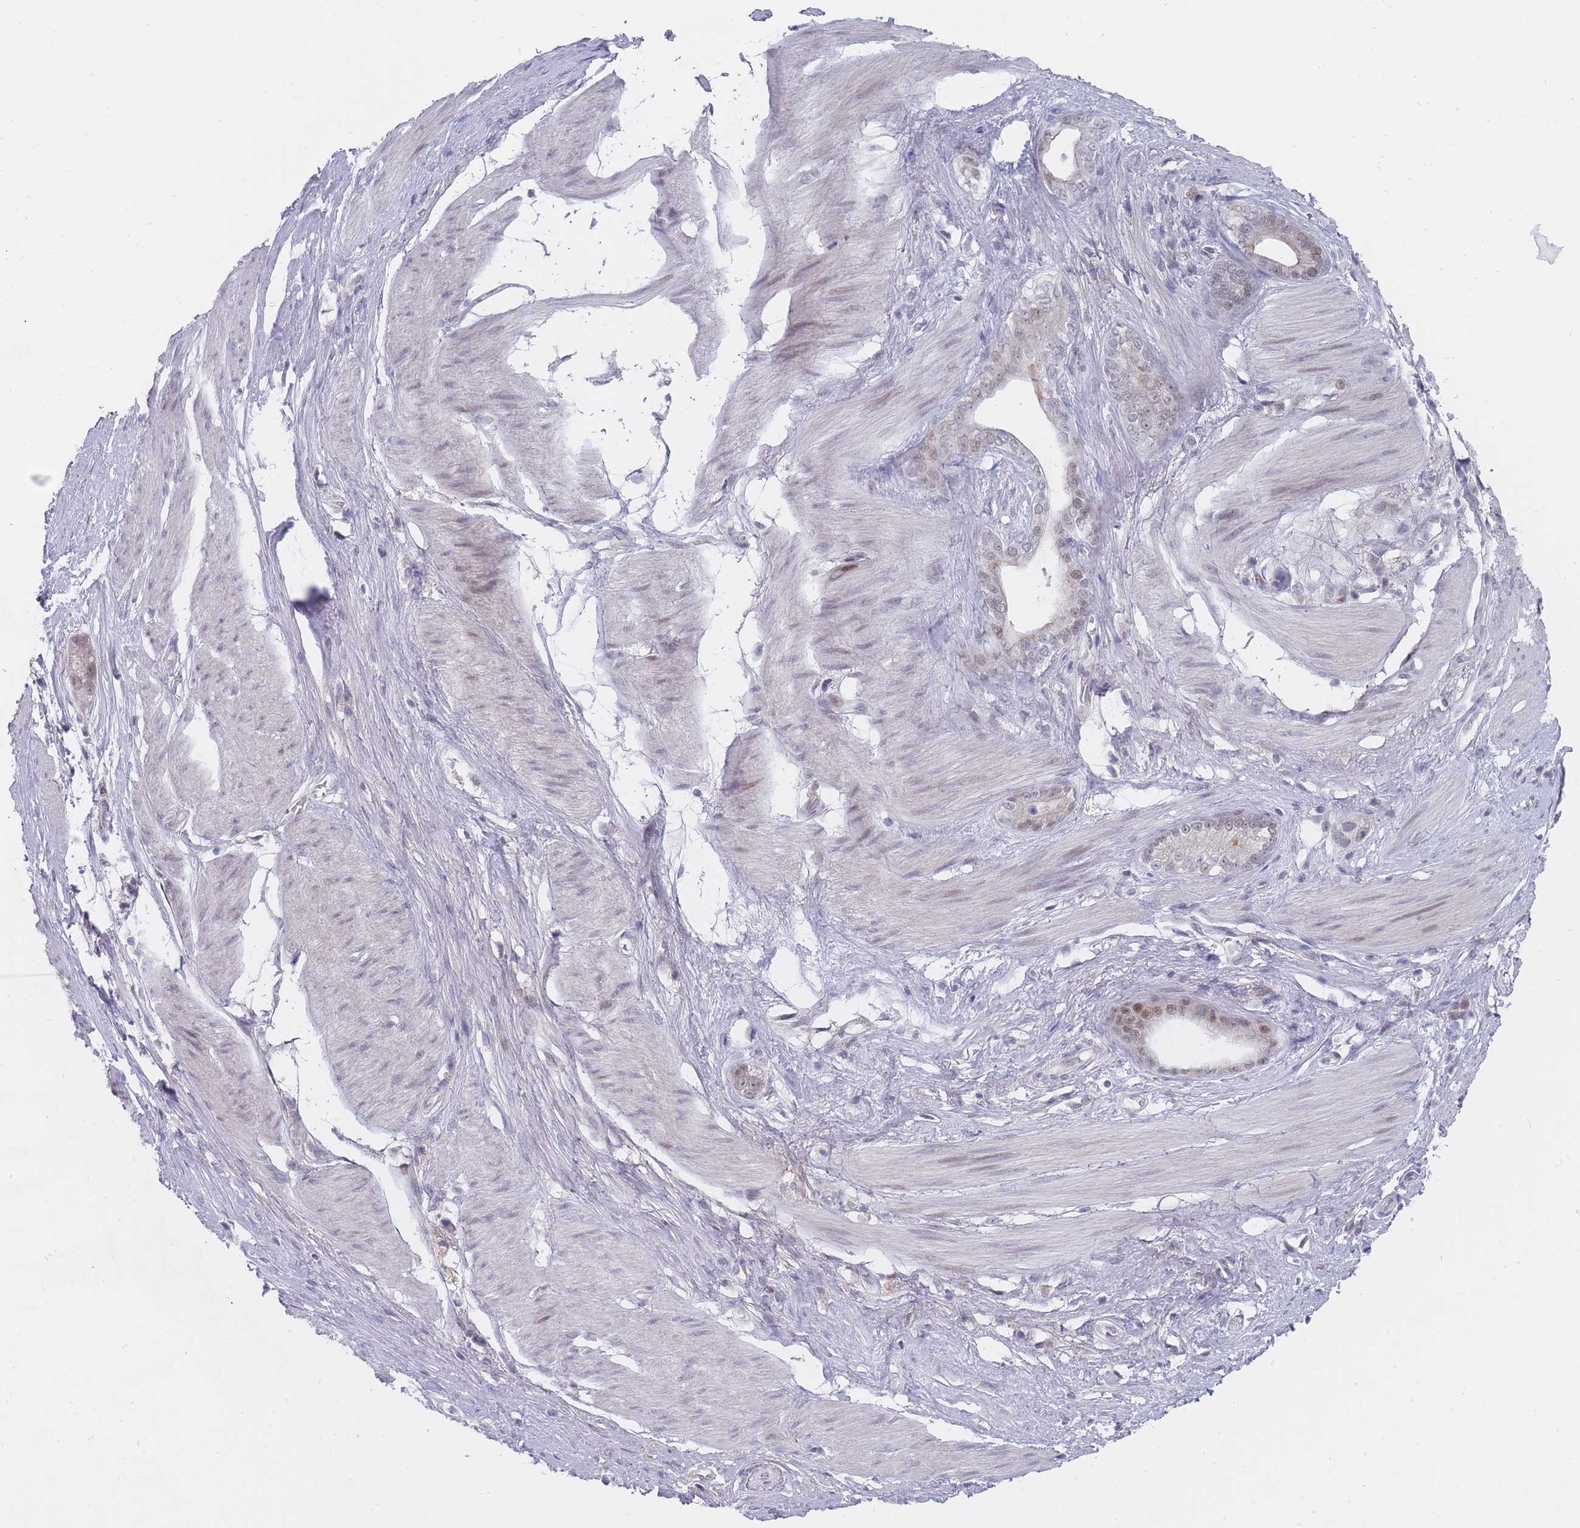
{"staining": {"intensity": "weak", "quantity": "<25%", "location": "nuclear"}, "tissue": "stomach cancer", "cell_type": "Tumor cells", "image_type": "cancer", "snomed": [{"axis": "morphology", "description": "Adenocarcinoma, NOS"}, {"axis": "topography", "description": "Stomach"}], "caption": "DAB (3,3'-diaminobenzidine) immunohistochemical staining of stomach cancer (adenocarcinoma) reveals no significant staining in tumor cells.", "gene": "GINS1", "patient": {"sex": "male", "age": 55}}